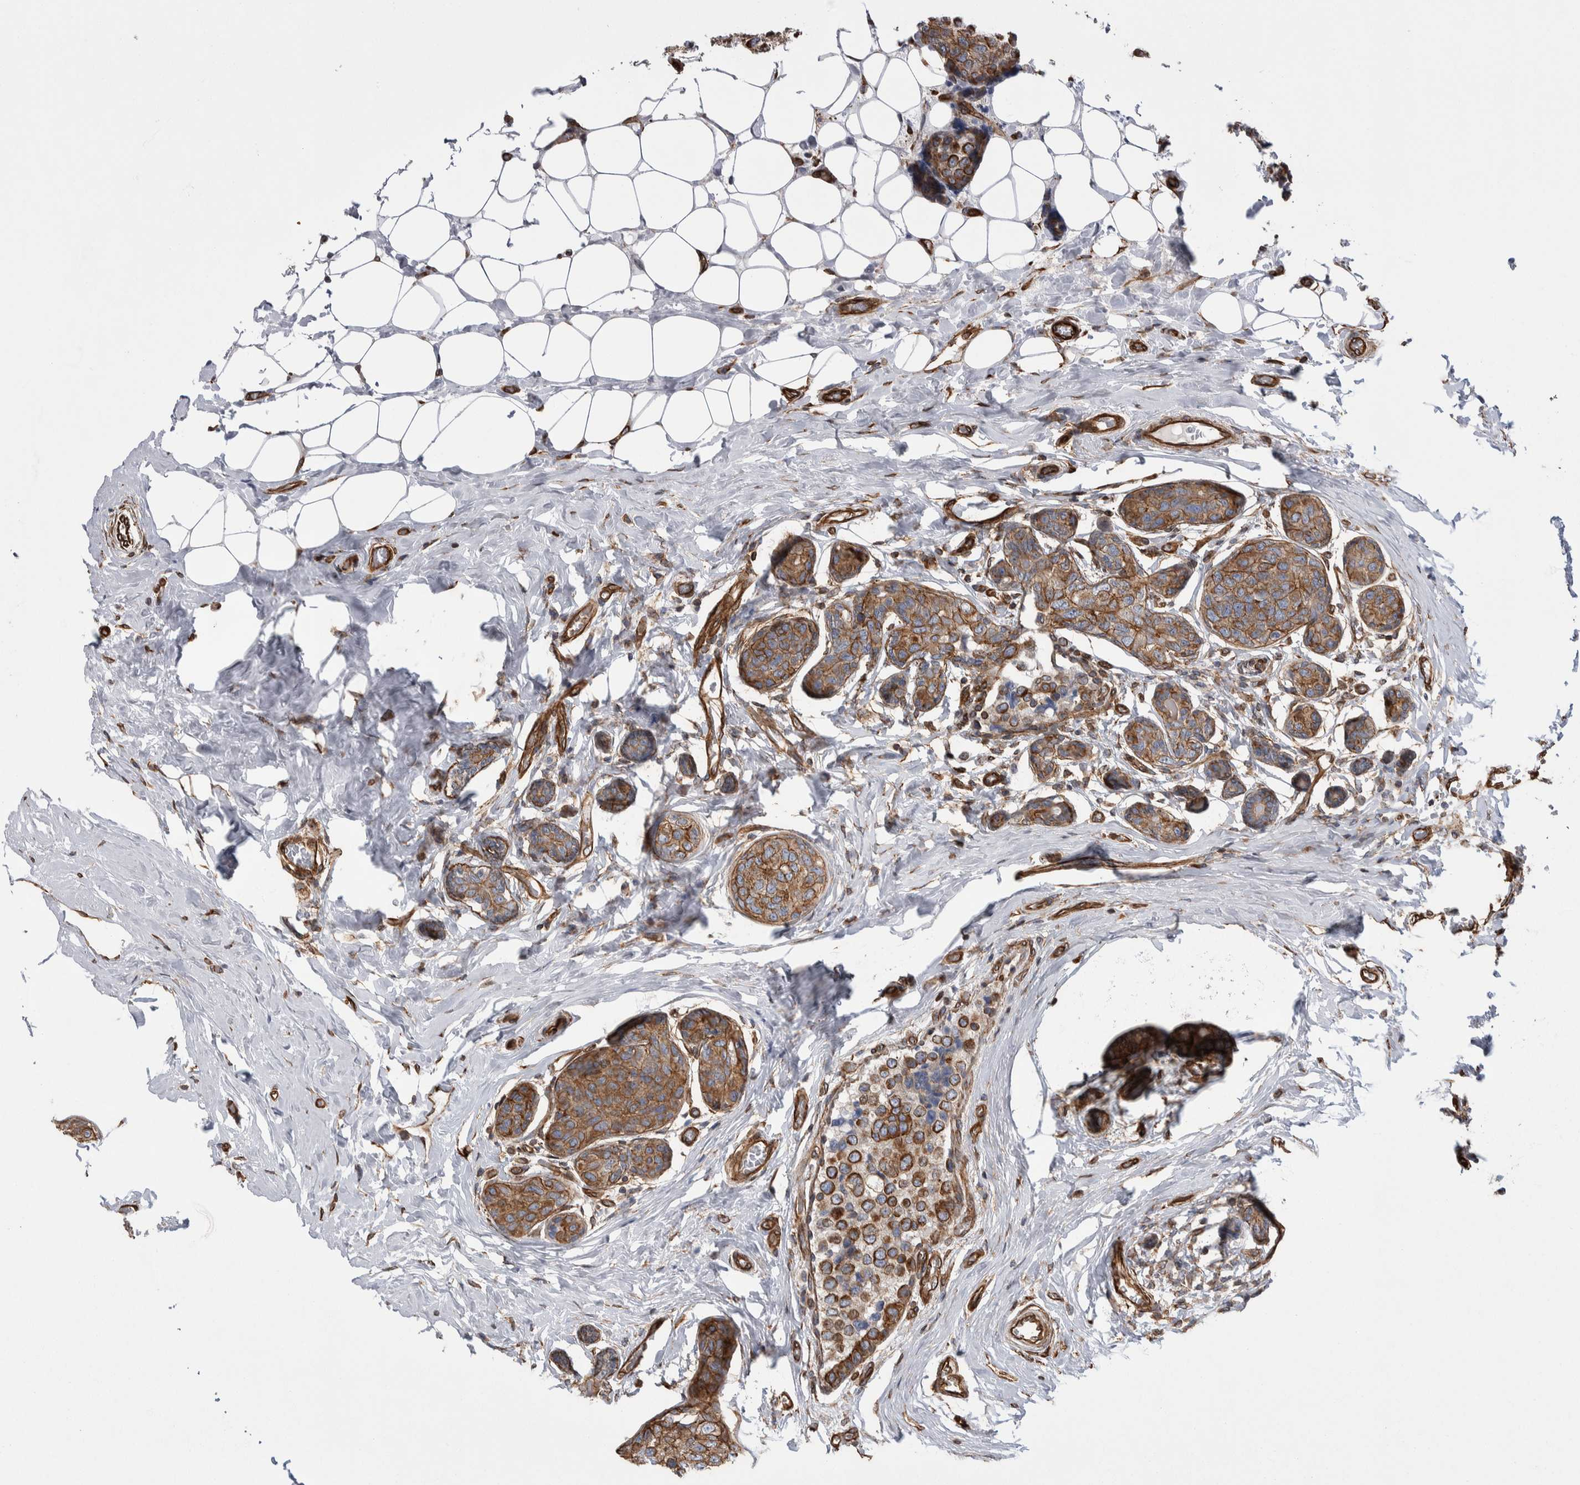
{"staining": {"intensity": "moderate", "quantity": ">75%", "location": "cytoplasmic/membranous"}, "tissue": "breast cancer", "cell_type": "Tumor cells", "image_type": "cancer", "snomed": [{"axis": "morphology", "description": "Normal tissue, NOS"}, {"axis": "morphology", "description": "Duct carcinoma"}, {"axis": "topography", "description": "Breast"}], "caption": "The immunohistochemical stain labels moderate cytoplasmic/membranous expression in tumor cells of breast invasive ductal carcinoma tissue.", "gene": "KIF12", "patient": {"sex": "female", "age": 43}}